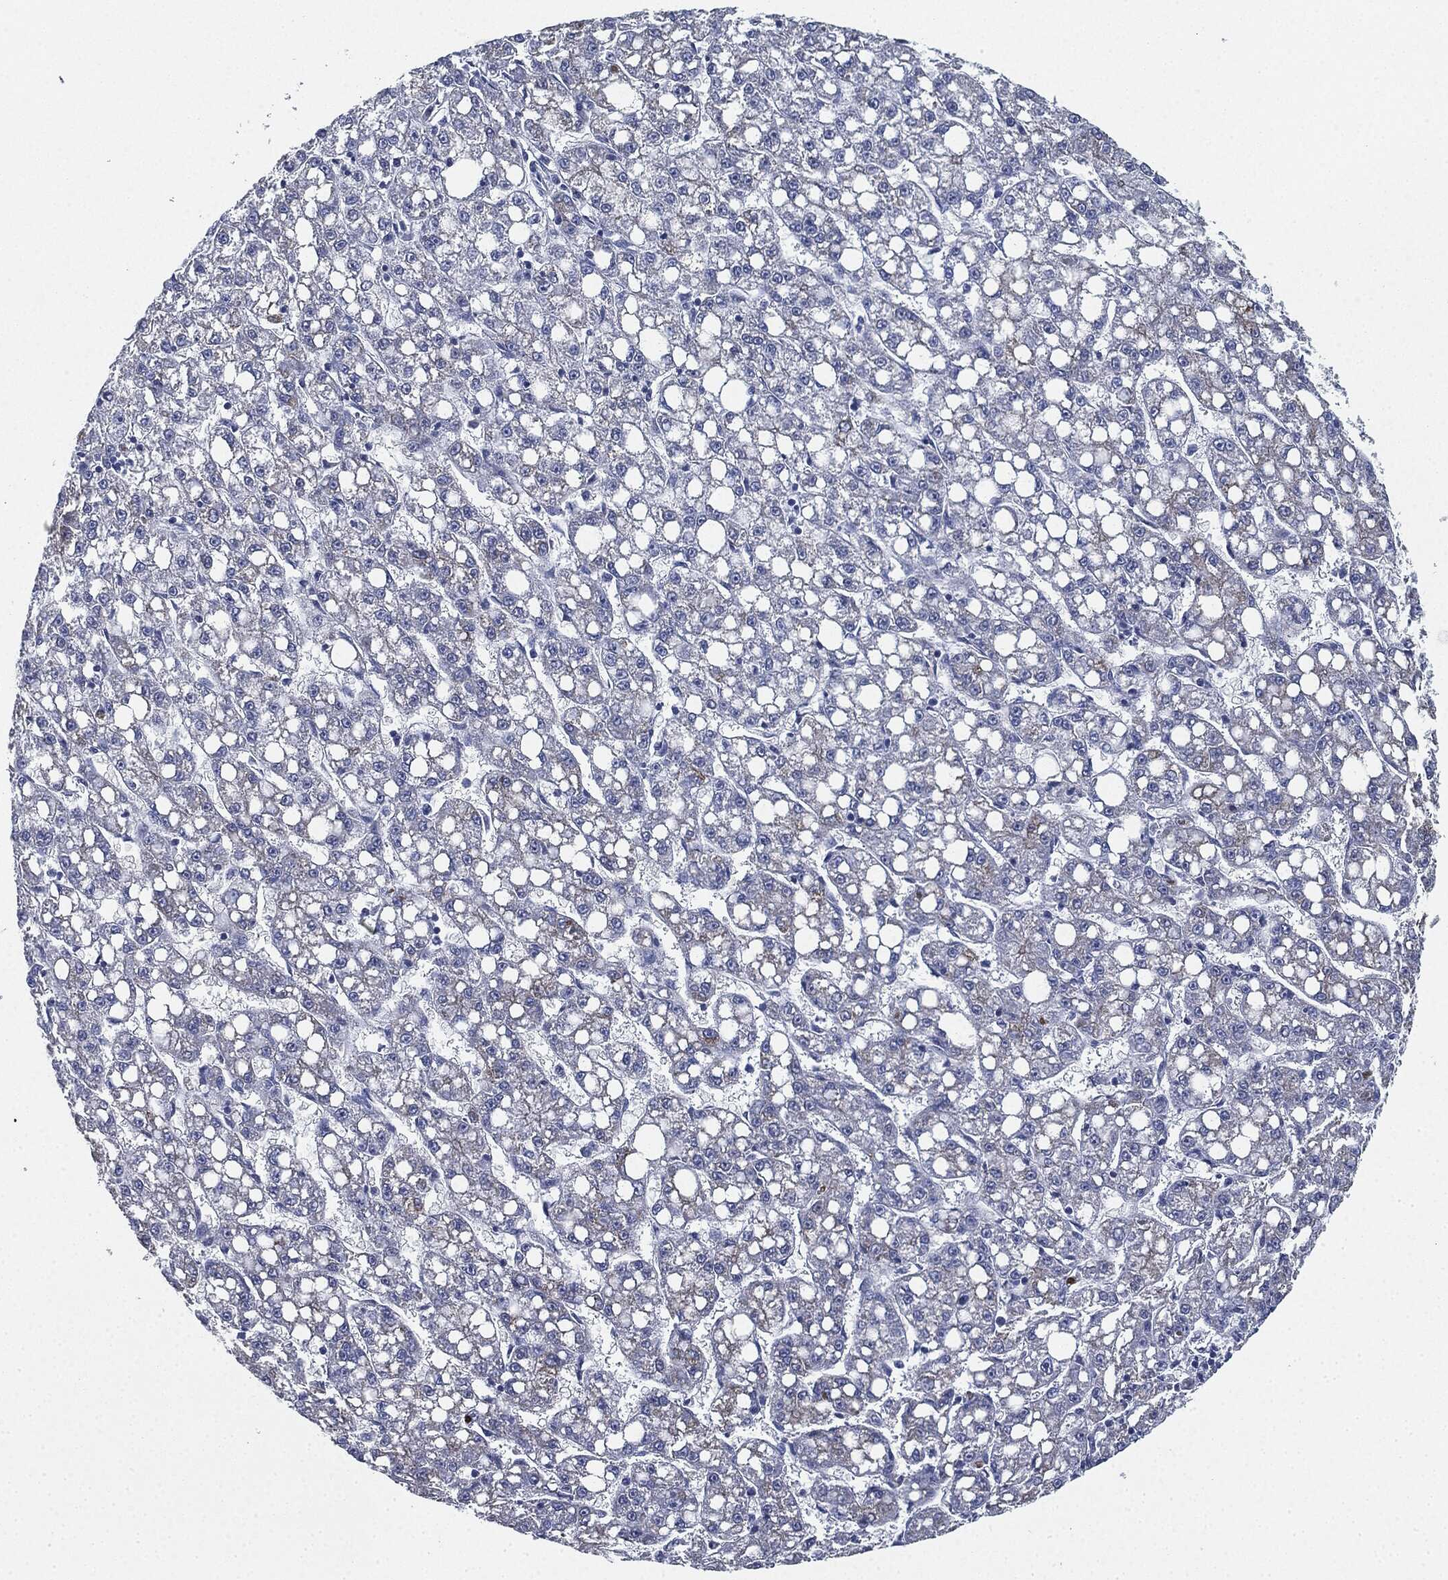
{"staining": {"intensity": "negative", "quantity": "none", "location": "none"}, "tissue": "liver cancer", "cell_type": "Tumor cells", "image_type": "cancer", "snomed": [{"axis": "morphology", "description": "Carcinoma, Hepatocellular, NOS"}, {"axis": "topography", "description": "Liver"}], "caption": "This is an immunohistochemistry photomicrograph of liver hepatocellular carcinoma. There is no expression in tumor cells.", "gene": "SHROOM2", "patient": {"sex": "female", "age": 65}}